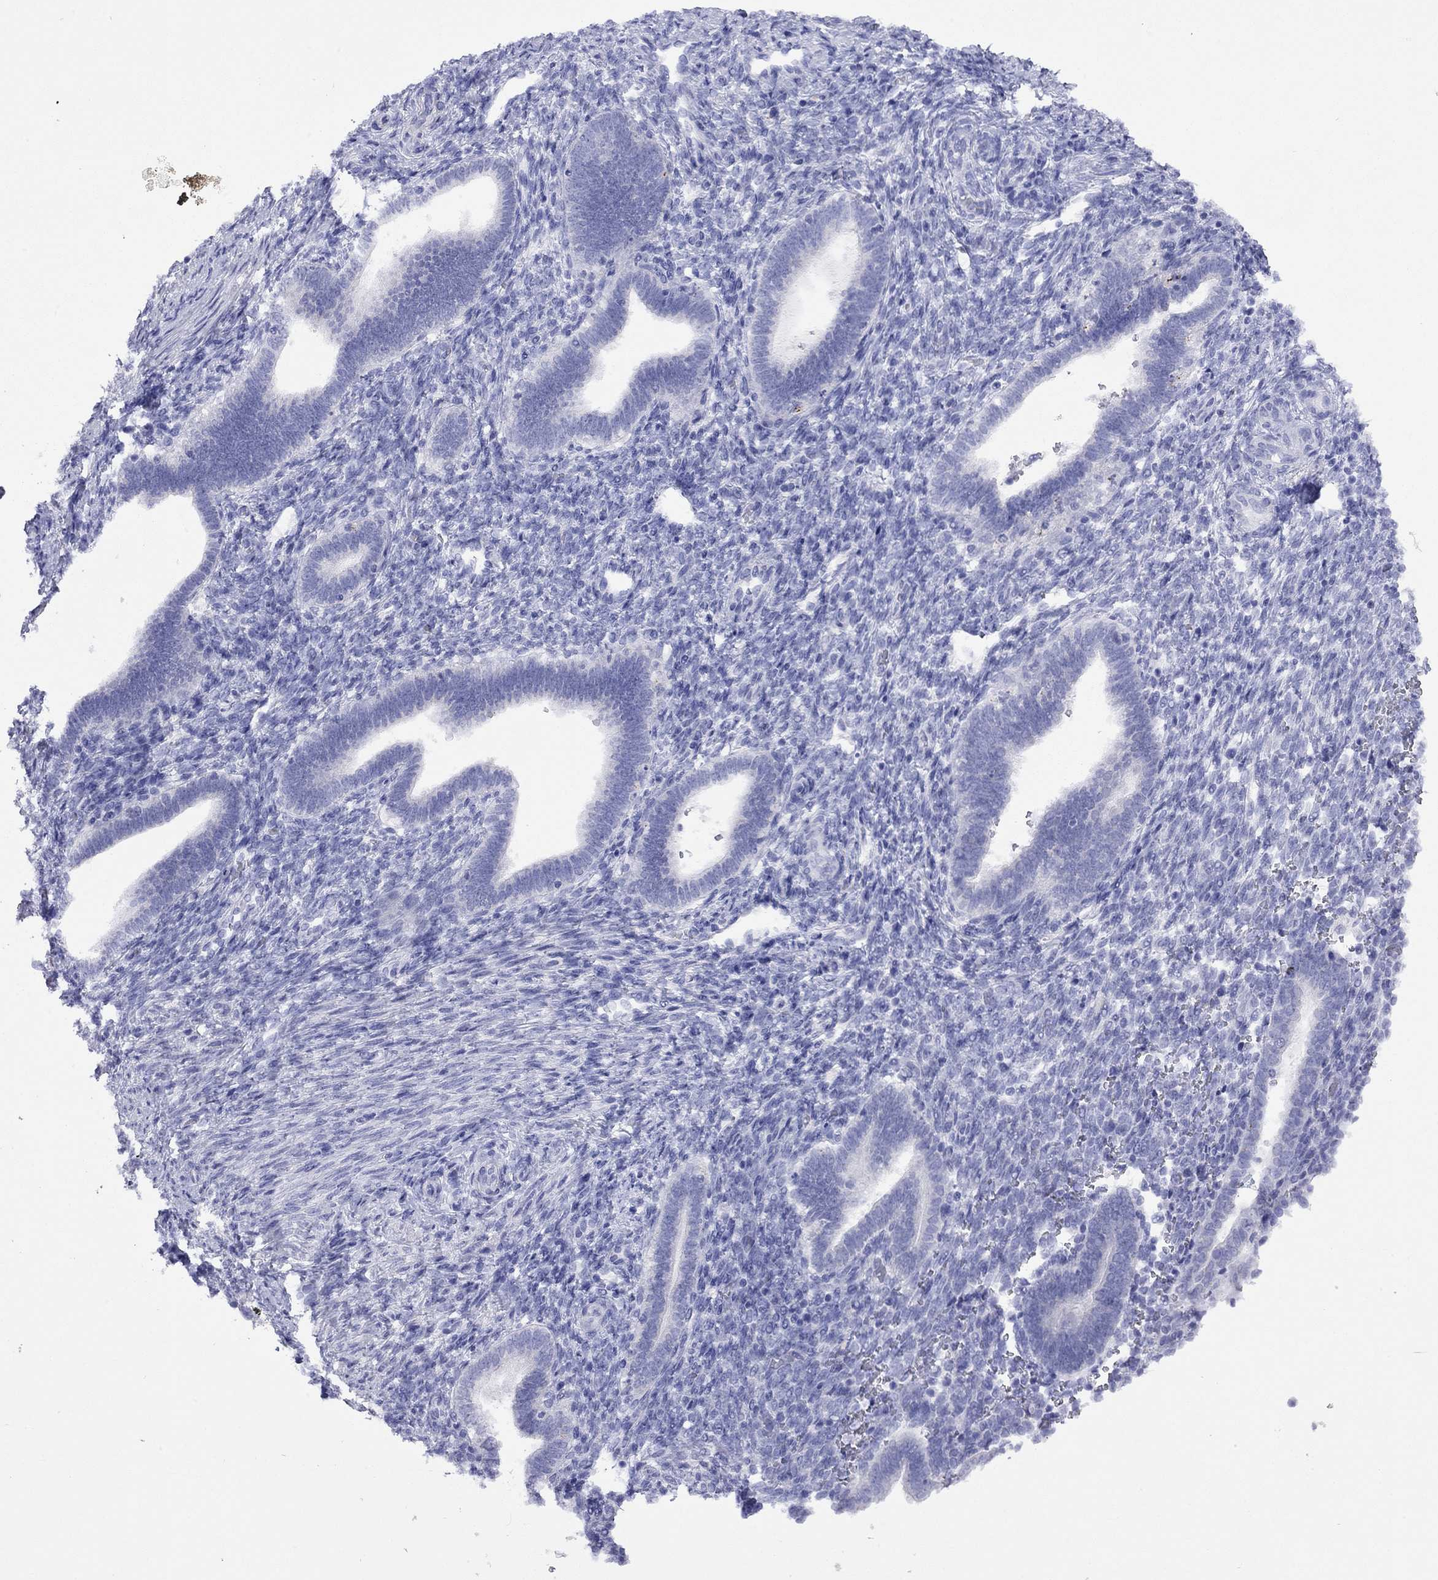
{"staining": {"intensity": "negative", "quantity": "none", "location": "none"}, "tissue": "endometrium", "cell_type": "Cells in endometrial stroma", "image_type": "normal", "snomed": [{"axis": "morphology", "description": "Normal tissue, NOS"}, {"axis": "topography", "description": "Endometrium"}], "caption": "Endometrium stained for a protein using IHC reveals no positivity cells in endometrial stroma.", "gene": "FIGLA", "patient": {"sex": "female", "age": 34}}